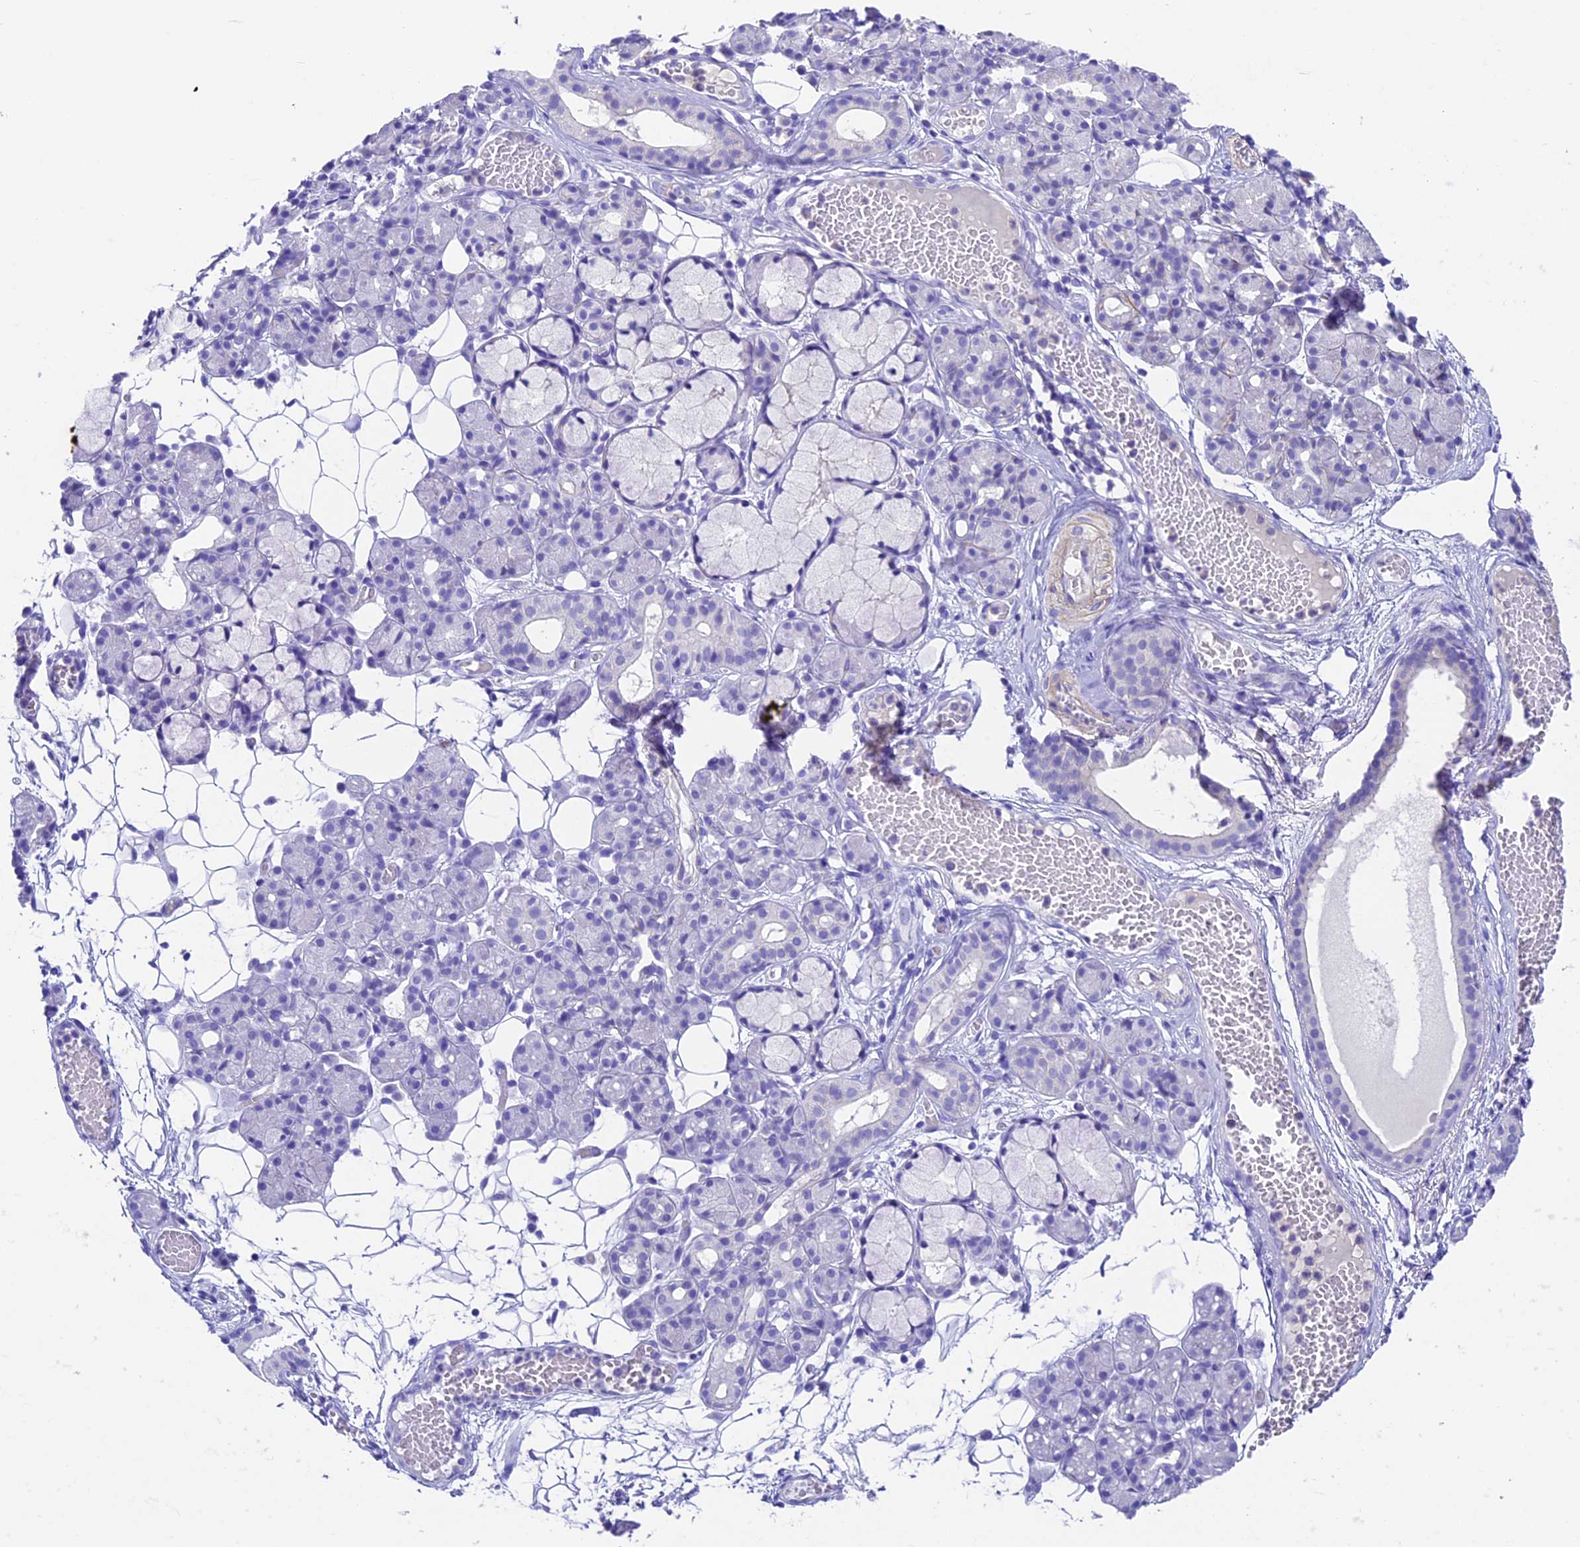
{"staining": {"intensity": "negative", "quantity": "none", "location": "none"}, "tissue": "salivary gland", "cell_type": "Glandular cells", "image_type": "normal", "snomed": [{"axis": "morphology", "description": "Normal tissue, NOS"}, {"axis": "topography", "description": "Salivary gland"}], "caption": "Immunohistochemistry (IHC) of unremarkable salivary gland exhibits no expression in glandular cells. (Brightfield microscopy of DAB IHC at high magnification).", "gene": "TBC1D1", "patient": {"sex": "male", "age": 63}}